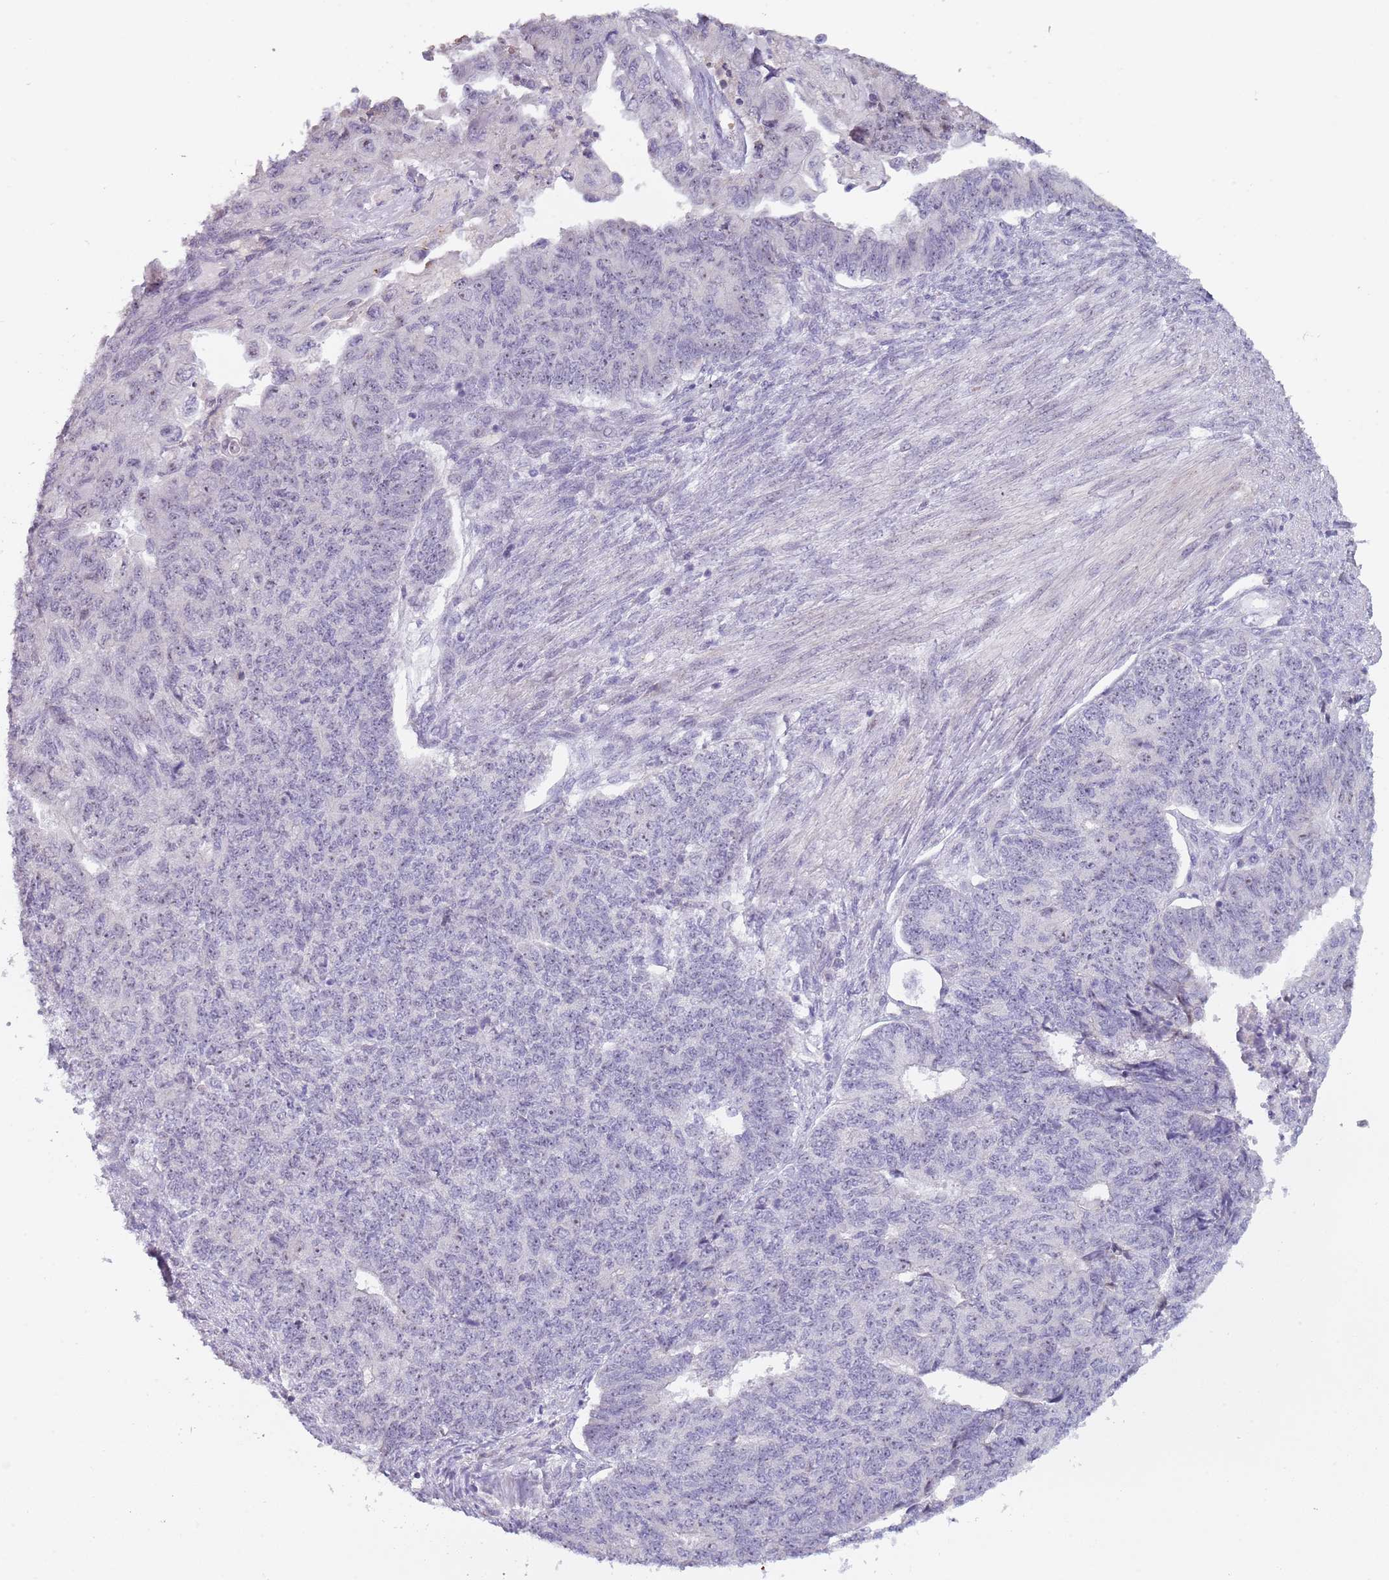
{"staining": {"intensity": "negative", "quantity": "none", "location": "none"}, "tissue": "endometrial cancer", "cell_type": "Tumor cells", "image_type": "cancer", "snomed": [{"axis": "morphology", "description": "Adenocarcinoma, NOS"}, {"axis": "topography", "description": "Endometrium"}], "caption": "An immunohistochemistry (IHC) histopathology image of adenocarcinoma (endometrial) is shown. There is no staining in tumor cells of adenocarcinoma (endometrial).", "gene": "UCMA", "patient": {"sex": "female", "age": 32}}